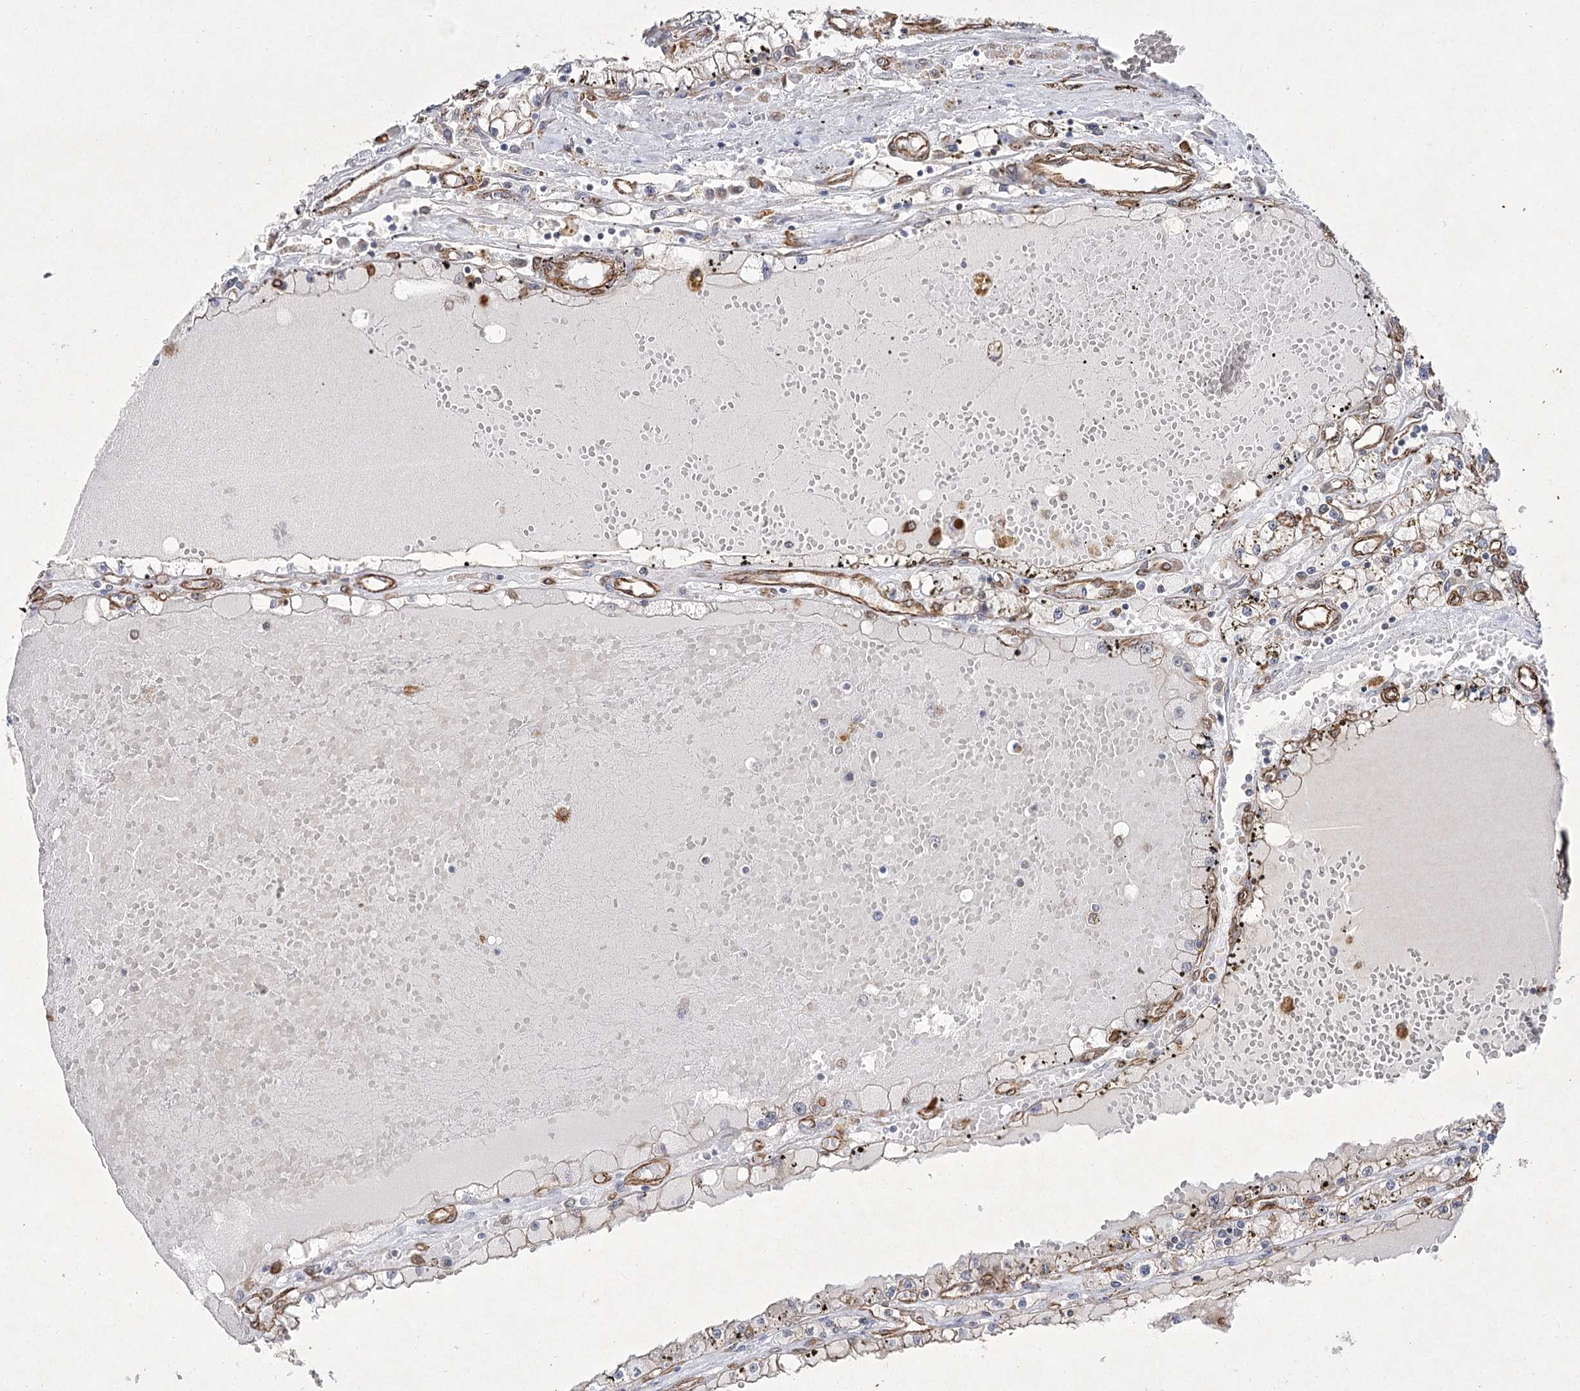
{"staining": {"intensity": "weak", "quantity": "<25%", "location": "cytoplasmic/membranous"}, "tissue": "renal cancer", "cell_type": "Tumor cells", "image_type": "cancer", "snomed": [{"axis": "morphology", "description": "Adenocarcinoma, NOS"}, {"axis": "topography", "description": "Kidney"}], "caption": "Tumor cells show no significant protein expression in renal cancer.", "gene": "SH3BP5L", "patient": {"sex": "male", "age": 56}}